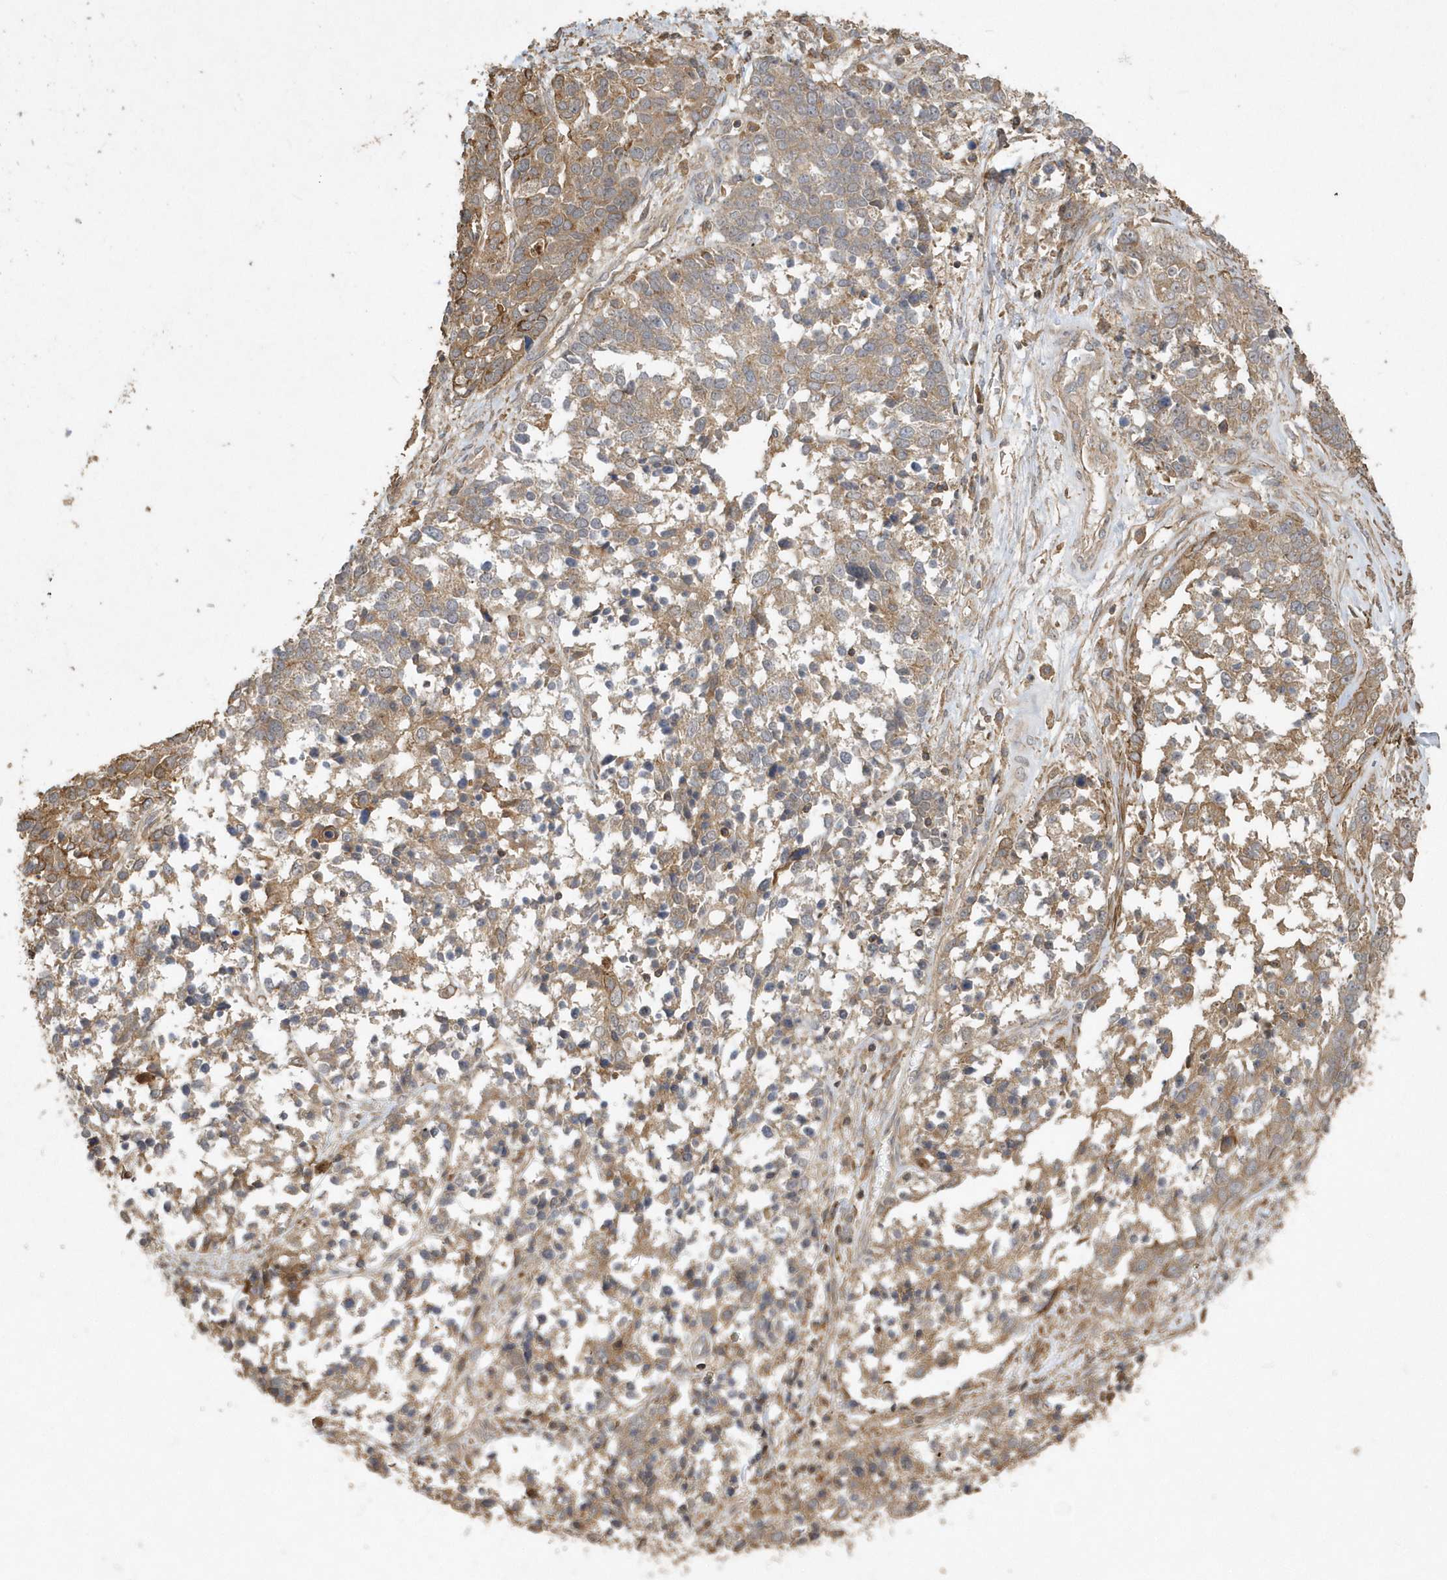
{"staining": {"intensity": "moderate", "quantity": ">75%", "location": "cytoplasmic/membranous"}, "tissue": "ovarian cancer", "cell_type": "Tumor cells", "image_type": "cancer", "snomed": [{"axis": "morphology", "description": "Cystadenocarcinoma, serous, NOS"}, {"axis": "topography", "description": "Ovary"}], "caption": "Immunohistochemical staining of ovarian cancer (serous cystadenocarcinoma) demonstrates medium levels of moderate cytoplasmic/membranous protein staining in about >75% of tumor cells.", "gene": "SENP8", "patient": {"sex": "female", "age": 44}}